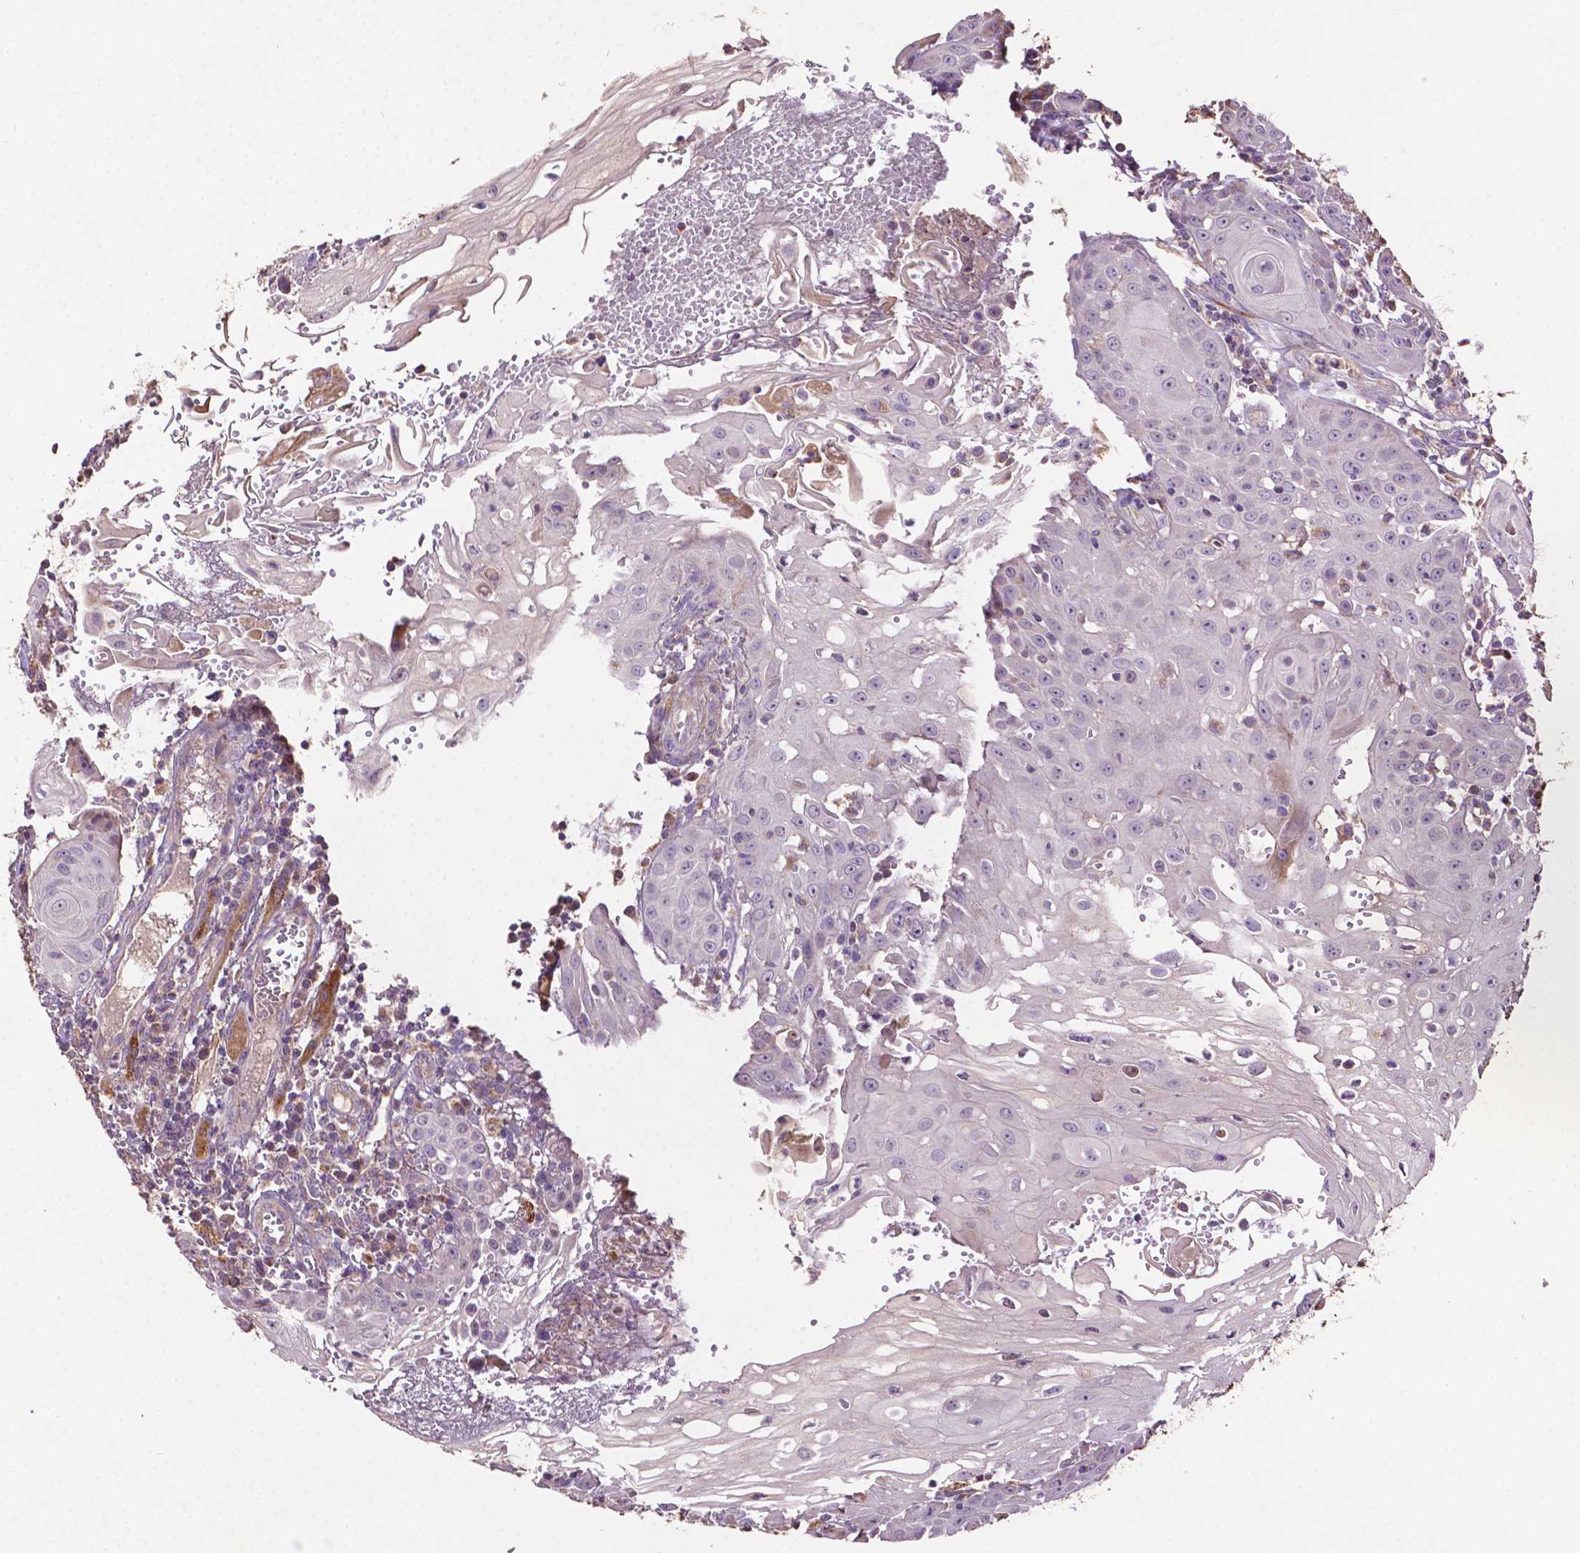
{"staining": {"intensity": "negative", "quantity": "none", "location": "none"}, "tissue": "head and neck cancer", "cell_type": "Tumor cells", "image_type": "cancer", "snomed": [{"axis": "morphology", "description": "Squamous cell carcinoma, NOS"}, {"axis": "topography", "description": "Head-Neck"}], "caption": "This is an IHC micrograph of head and neck squamous cell carcinoma. There is no expression in tumor cells.", "gene": "LRR1", "patient": {"sex": "female", "age": 80}}